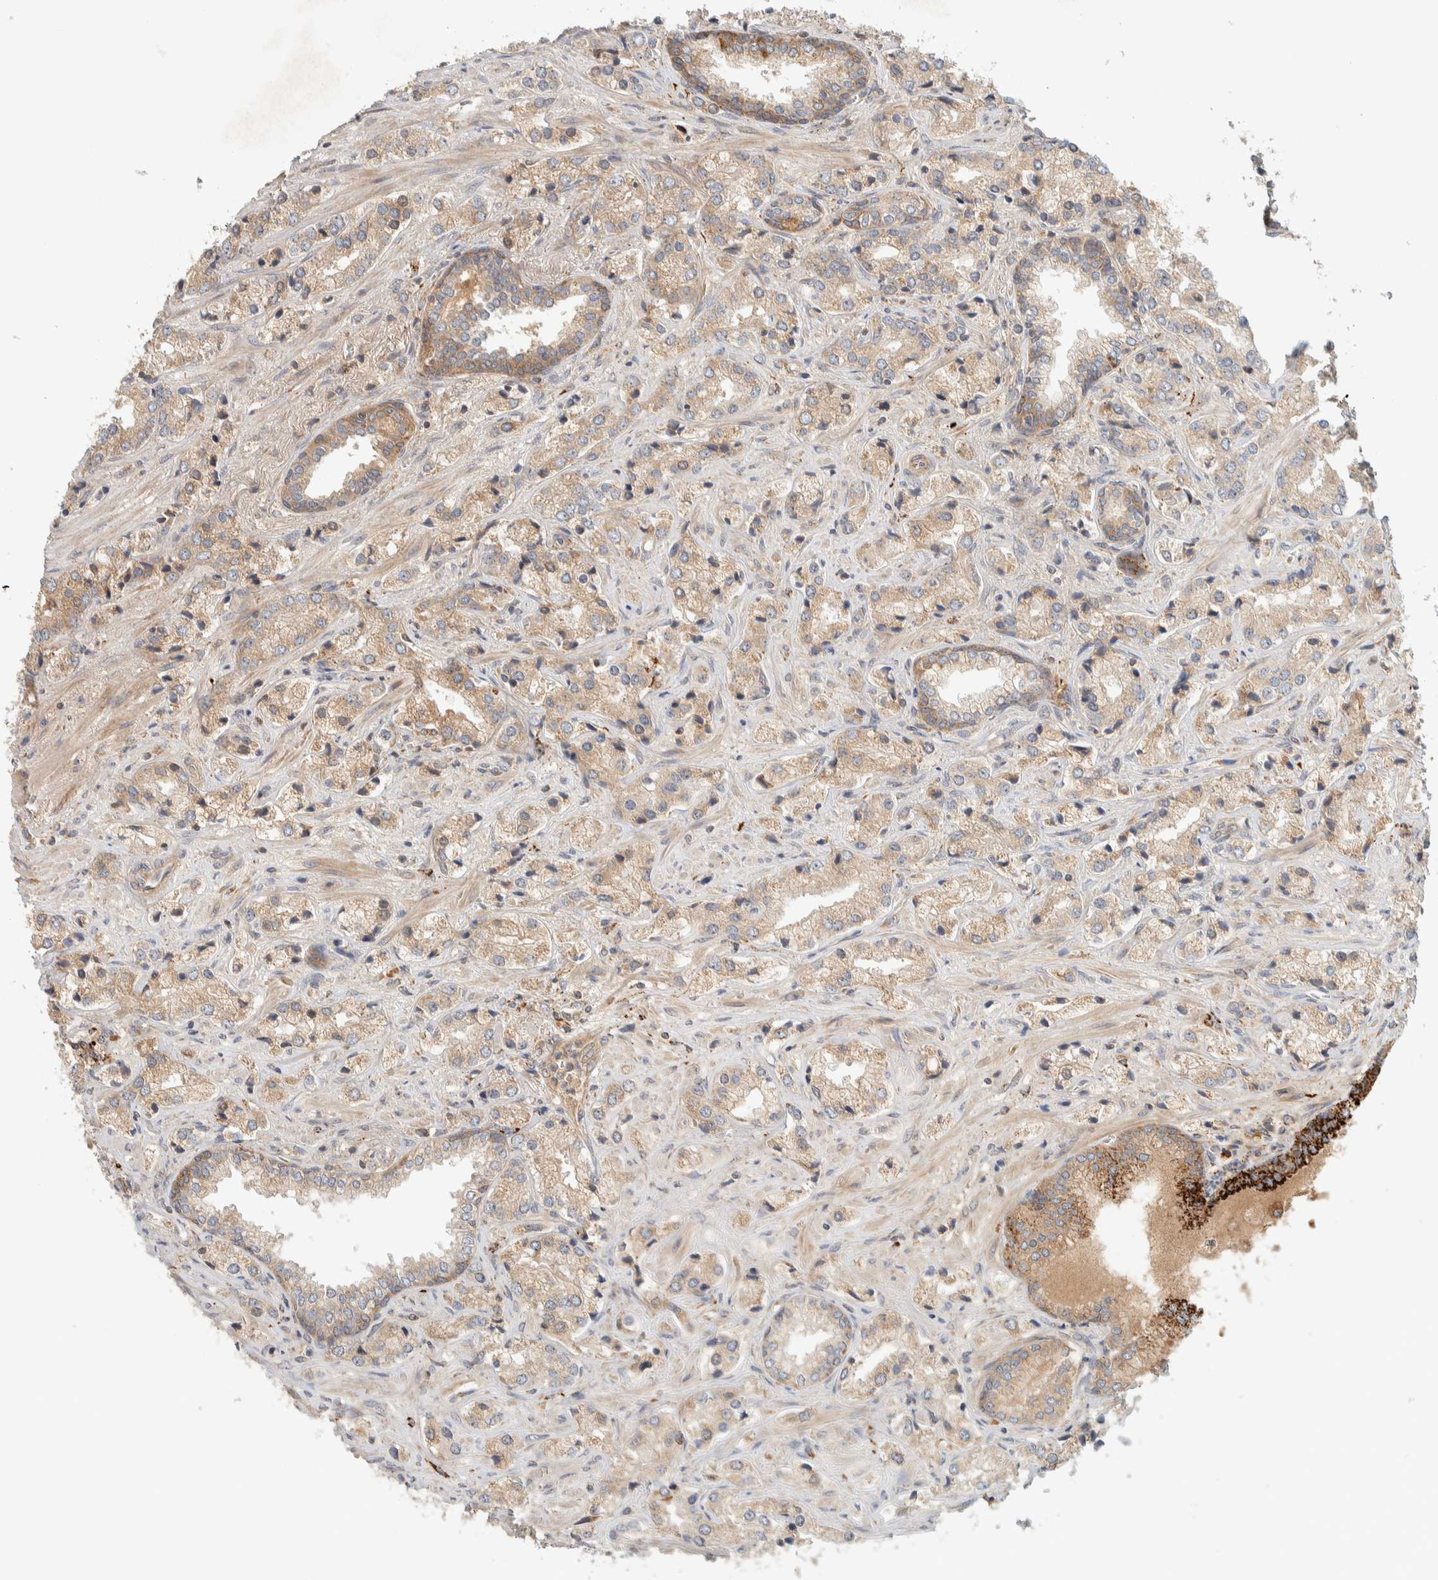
{"staining": {"intensity": "weak", "quantity": "25%-75%", "location": "cytoplasmic/membranous"}, "tissue": "prostate cancer", "cell_type": "Tumor cells", "image_type": "cancer", "snomed": [{"axis": "morphology", "description": "Adenocarcinoma, High grade"}, {"axis": "topography", "description": "Prostate"}], "caption": "A histopathology image showing weak cytoplasmic/membranous staining in approximately 25%-75% of tumor cells in adenocarcinoma (high-grade) (prostate), as visualized by brown immunohistochemical staining.", "gene": "FAM167A", "patient": {"sex": "male", "age": 66}}